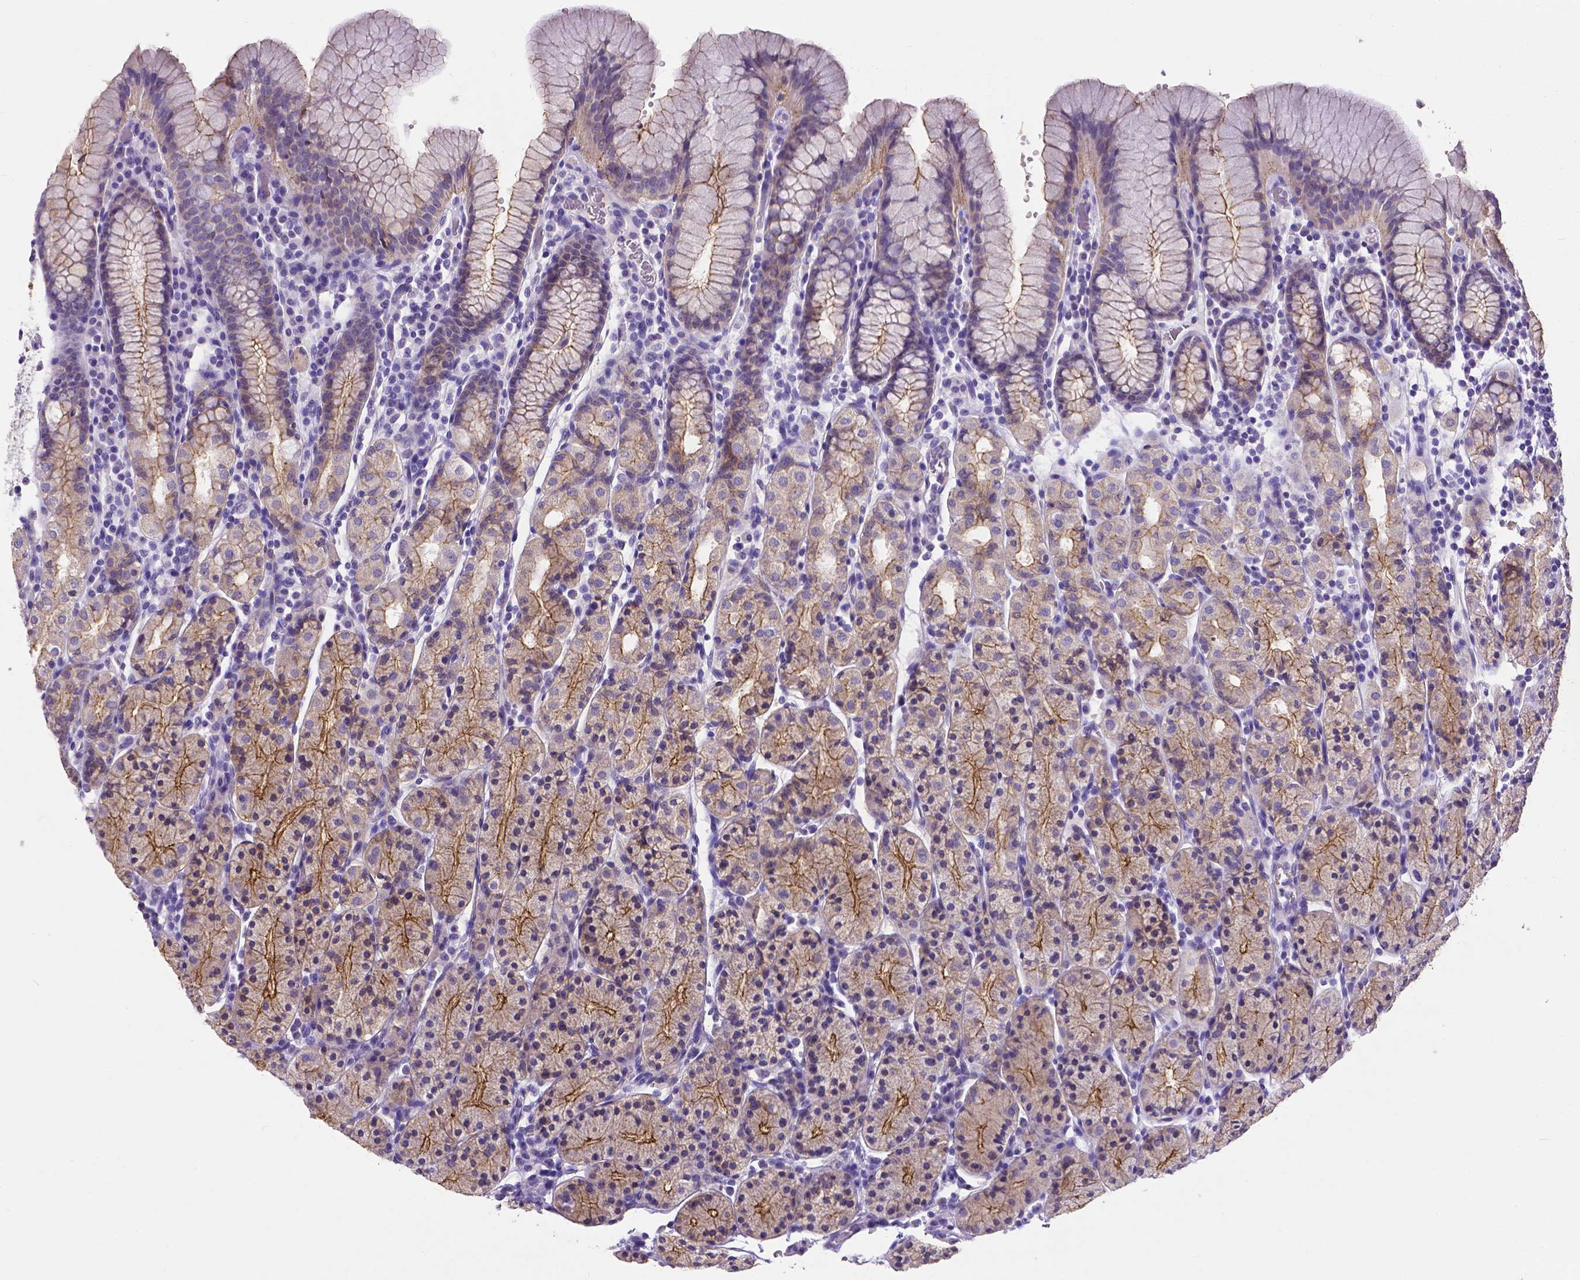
{"staining": {"intensity": "moderate", "quantity": ">75%", "location": "cytoplasmic/membranous"}, "tissue": "stomach", "cell_type": "Glandular cells", "image_type": "normal", "snomed": [{"axis": "morphology", "description": "Normal tissue, NOS"}, {"axis": "topography", "description": "Stomach, upper"}, {"axis": "topography", "description": "Stomach"}], "caption": "Immunohistochemistry (IHC) micrograph of normal stomach: human stomach stained using immunohistochemistry (IHC) reveals medium levels of moderate protein expression localized specifically in the cytoplasmic/membranous of glandular cells, appearing as a cytoplasmic/membranous brown color.", "gene": "OCLN", "patient": {"sex": "male", "age": 62}}